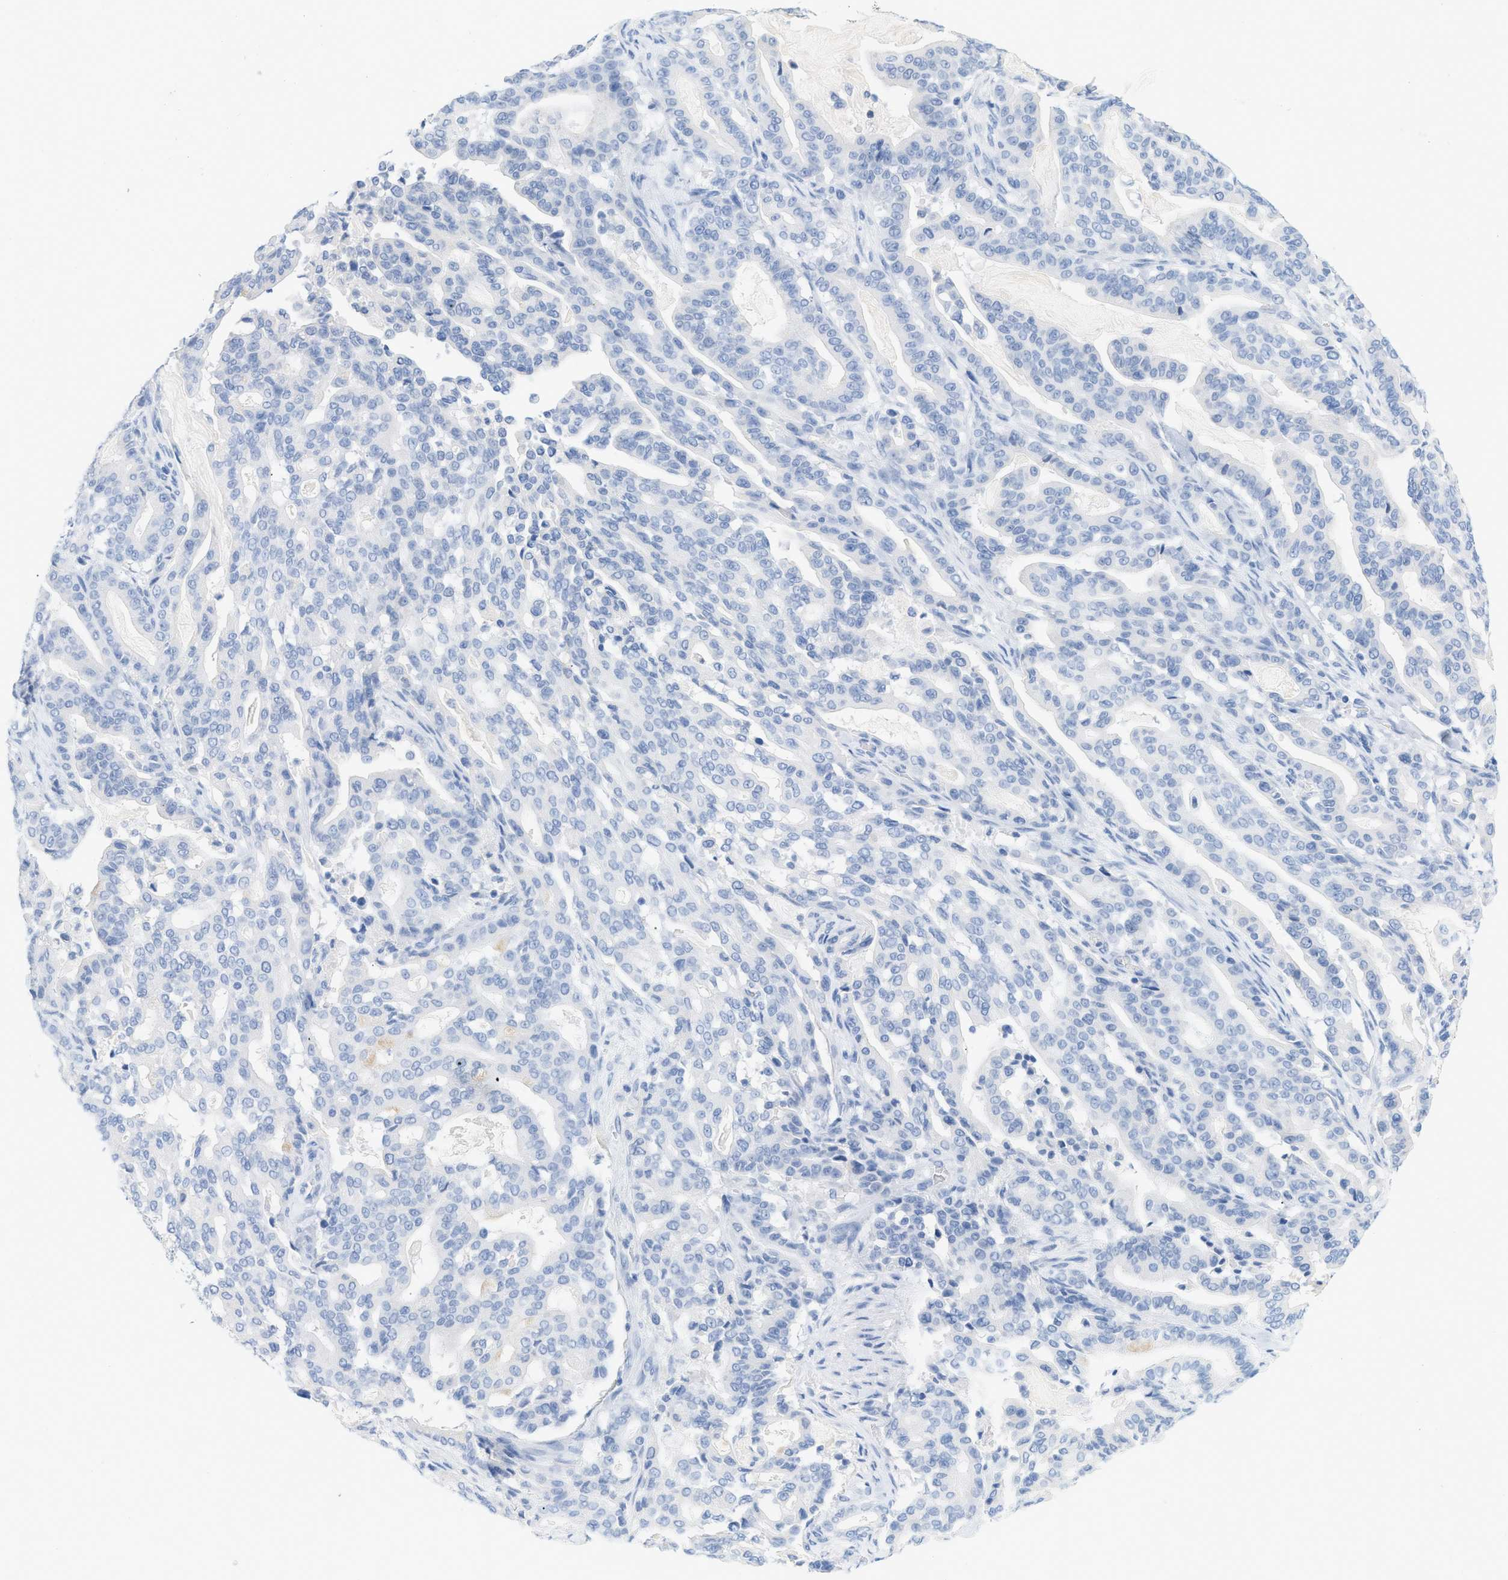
{"staining": {"intensity": "negative", "quantity": "none", "location": "none"}, "tissue": "pancreatic cancer", "cell_type": "Tumor cells", "image_type": "cancer", "snomed": [{"axis": "morphology", "description": "Adenocarcinoma, NOS"}, {"axis": "topography", "description": "Pancreas"}], "caption": "This is an IHC histopathology image of human pancreatic cancer. There is no positivity in tumor cells.", "gene": "PAPPA", "patient": {"sex": "male", "age": 63}}